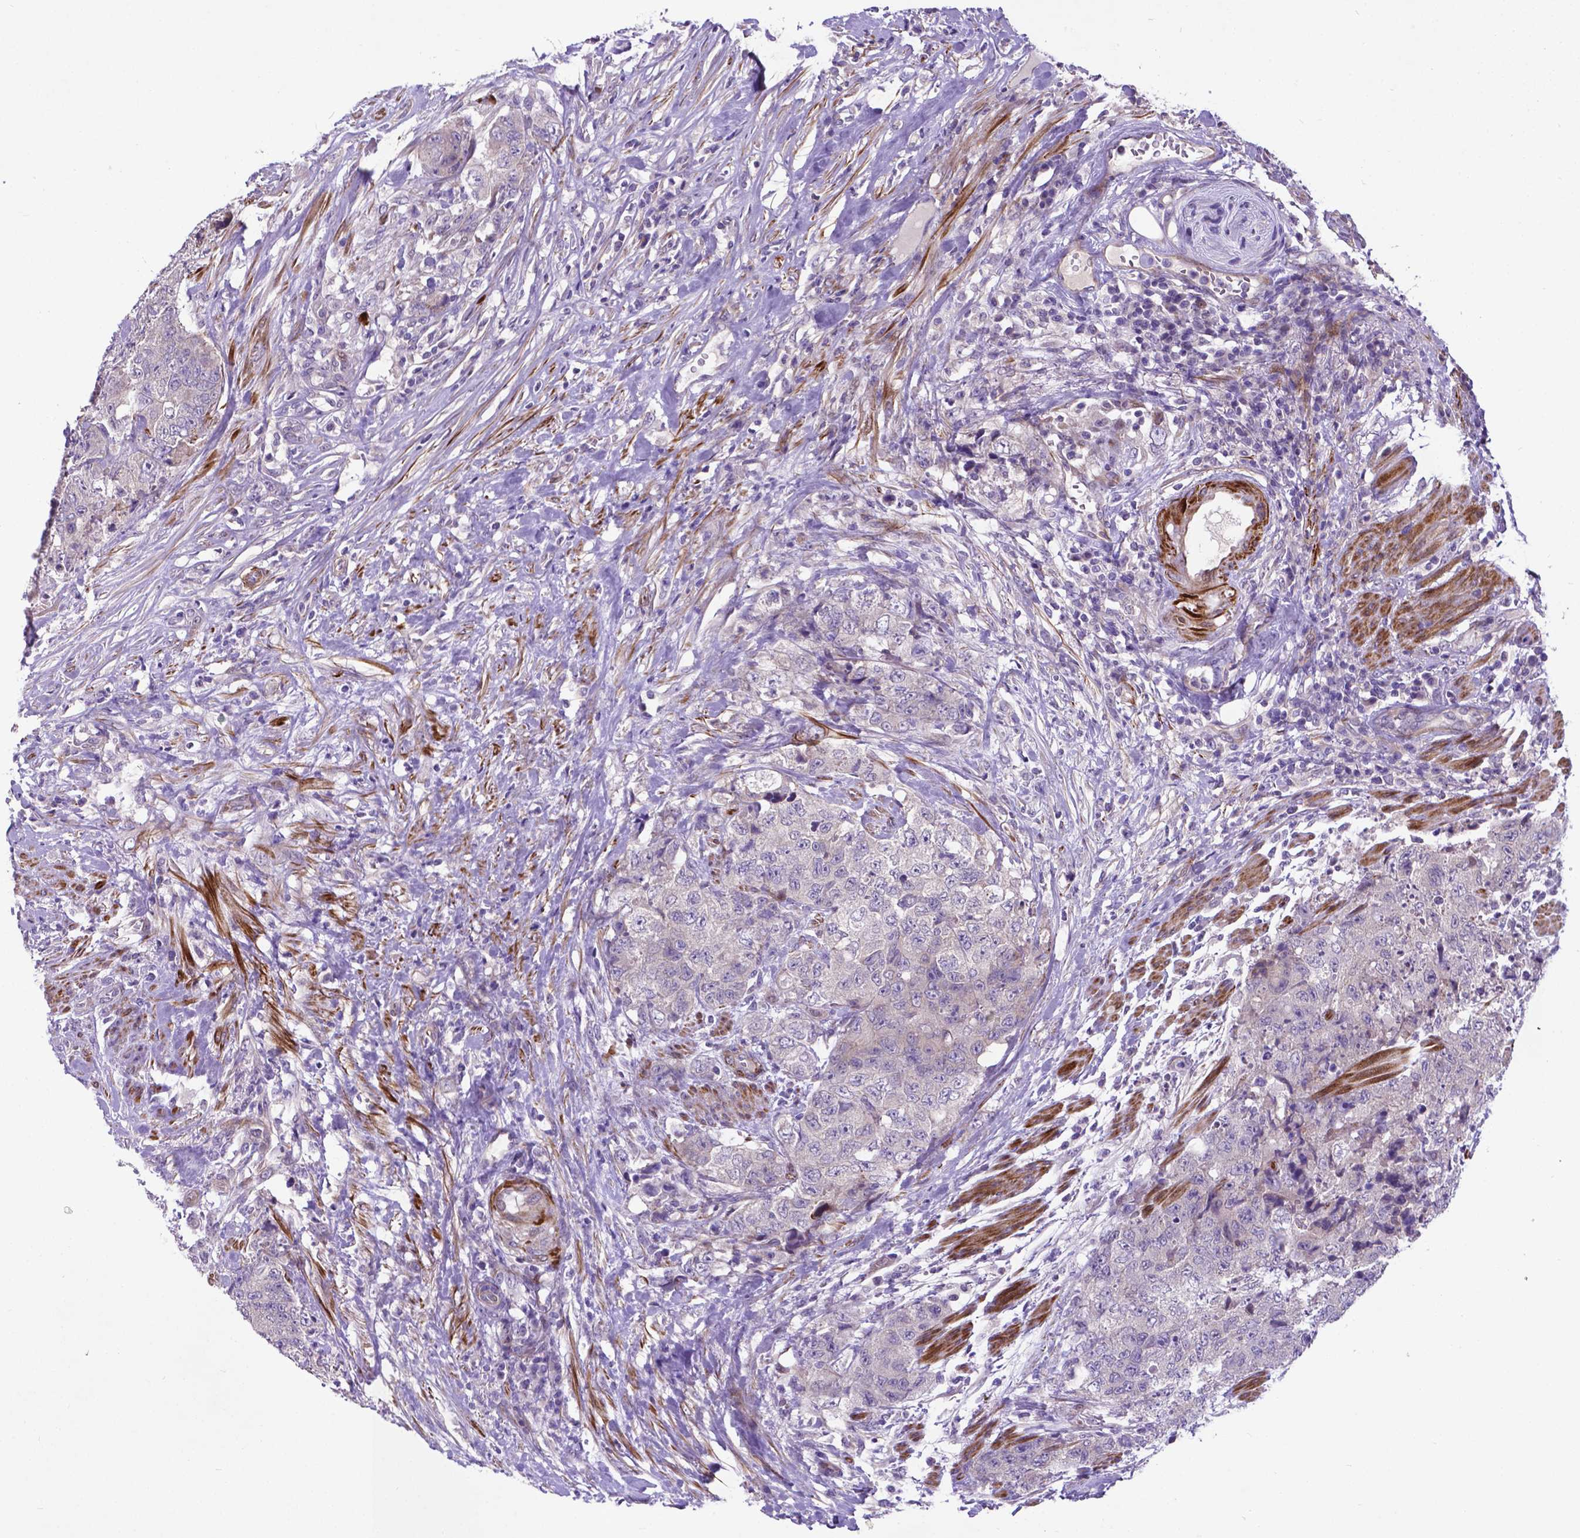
{"staining": {"intensity": "negative", "quantity": "none", "location": "none"}, "tissue": "urothelial cancer", "cell_type": "Tumor cells", "image_type": "cancer", "snomed": [{"axis": "morphology", "description": "Urothelial carcinoma, High grade"}, {"axis": "topography", "description": "Urinary bladder"}], "caption": "This micrograph is of urothelial cancer stained with IHC to label a protein in brown with the nuclei are counter-stained blue. There is no staining in tumor cells. (IHC, brightfield microscopy, high magnification).", "gene": "PFKFB4", "patient": {"sex": "female", "age": 78}}